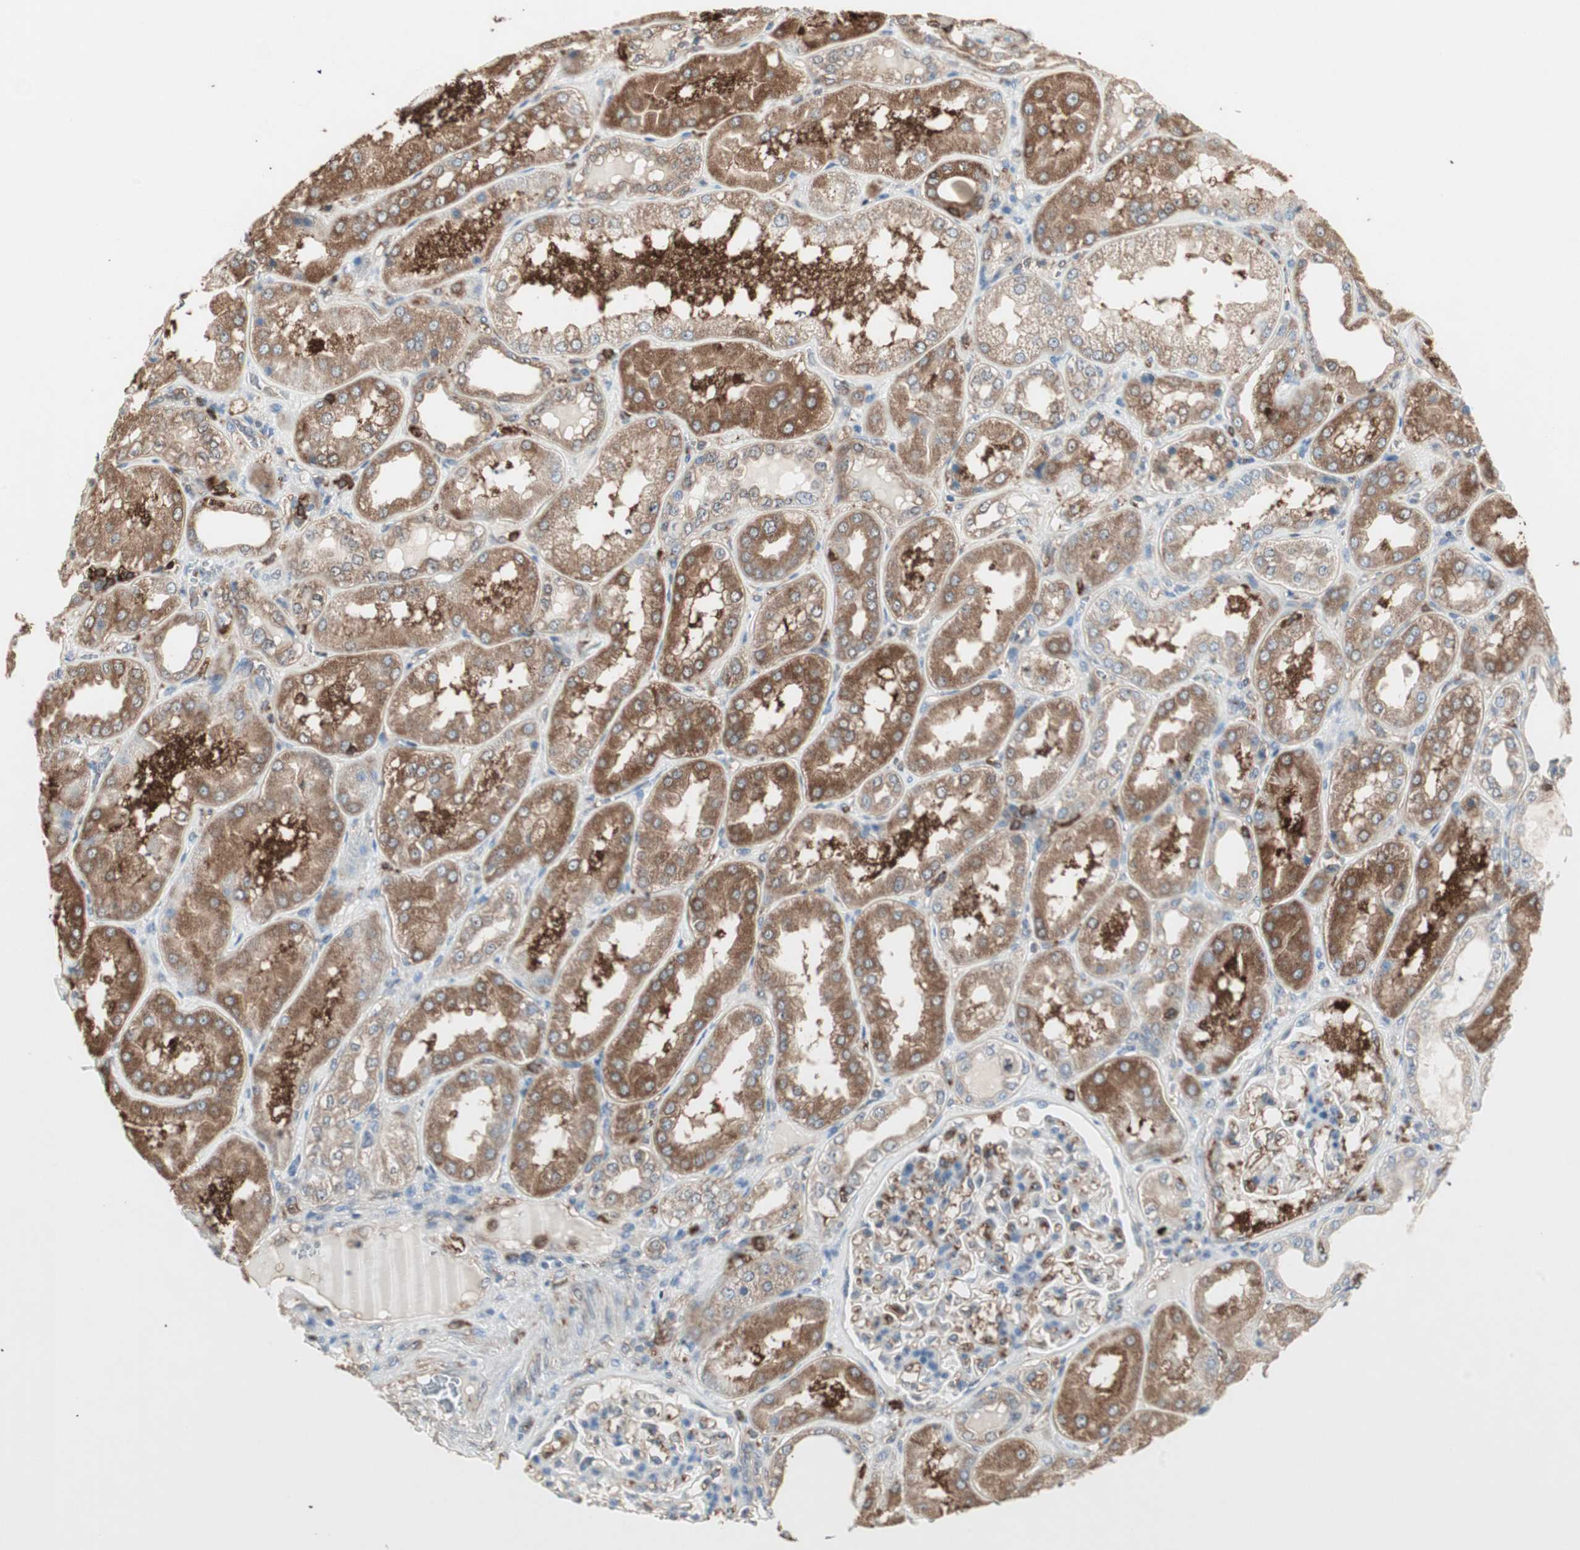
{"staining": {"intensity": "moderate", "quantity": "25%-75%", "location": "cytoplasmic/membranous"}, "tissue": "kidney", "cell_type": "Cells in glomeruli", "image_type": "normal", "snomed": [{"axis": "morphology", "description": "Normal tissue, NOS"}, {"axis": "topography", "description": "Kidney"}], "caption": "Protein analysis of unremarkable kidney reveals moderate cytoplasmic/membranous expression in approximately 25%-75% of cells in glomeruli.", "gene": "MMP3", "patient": {"sex": "female", "age": 56}}